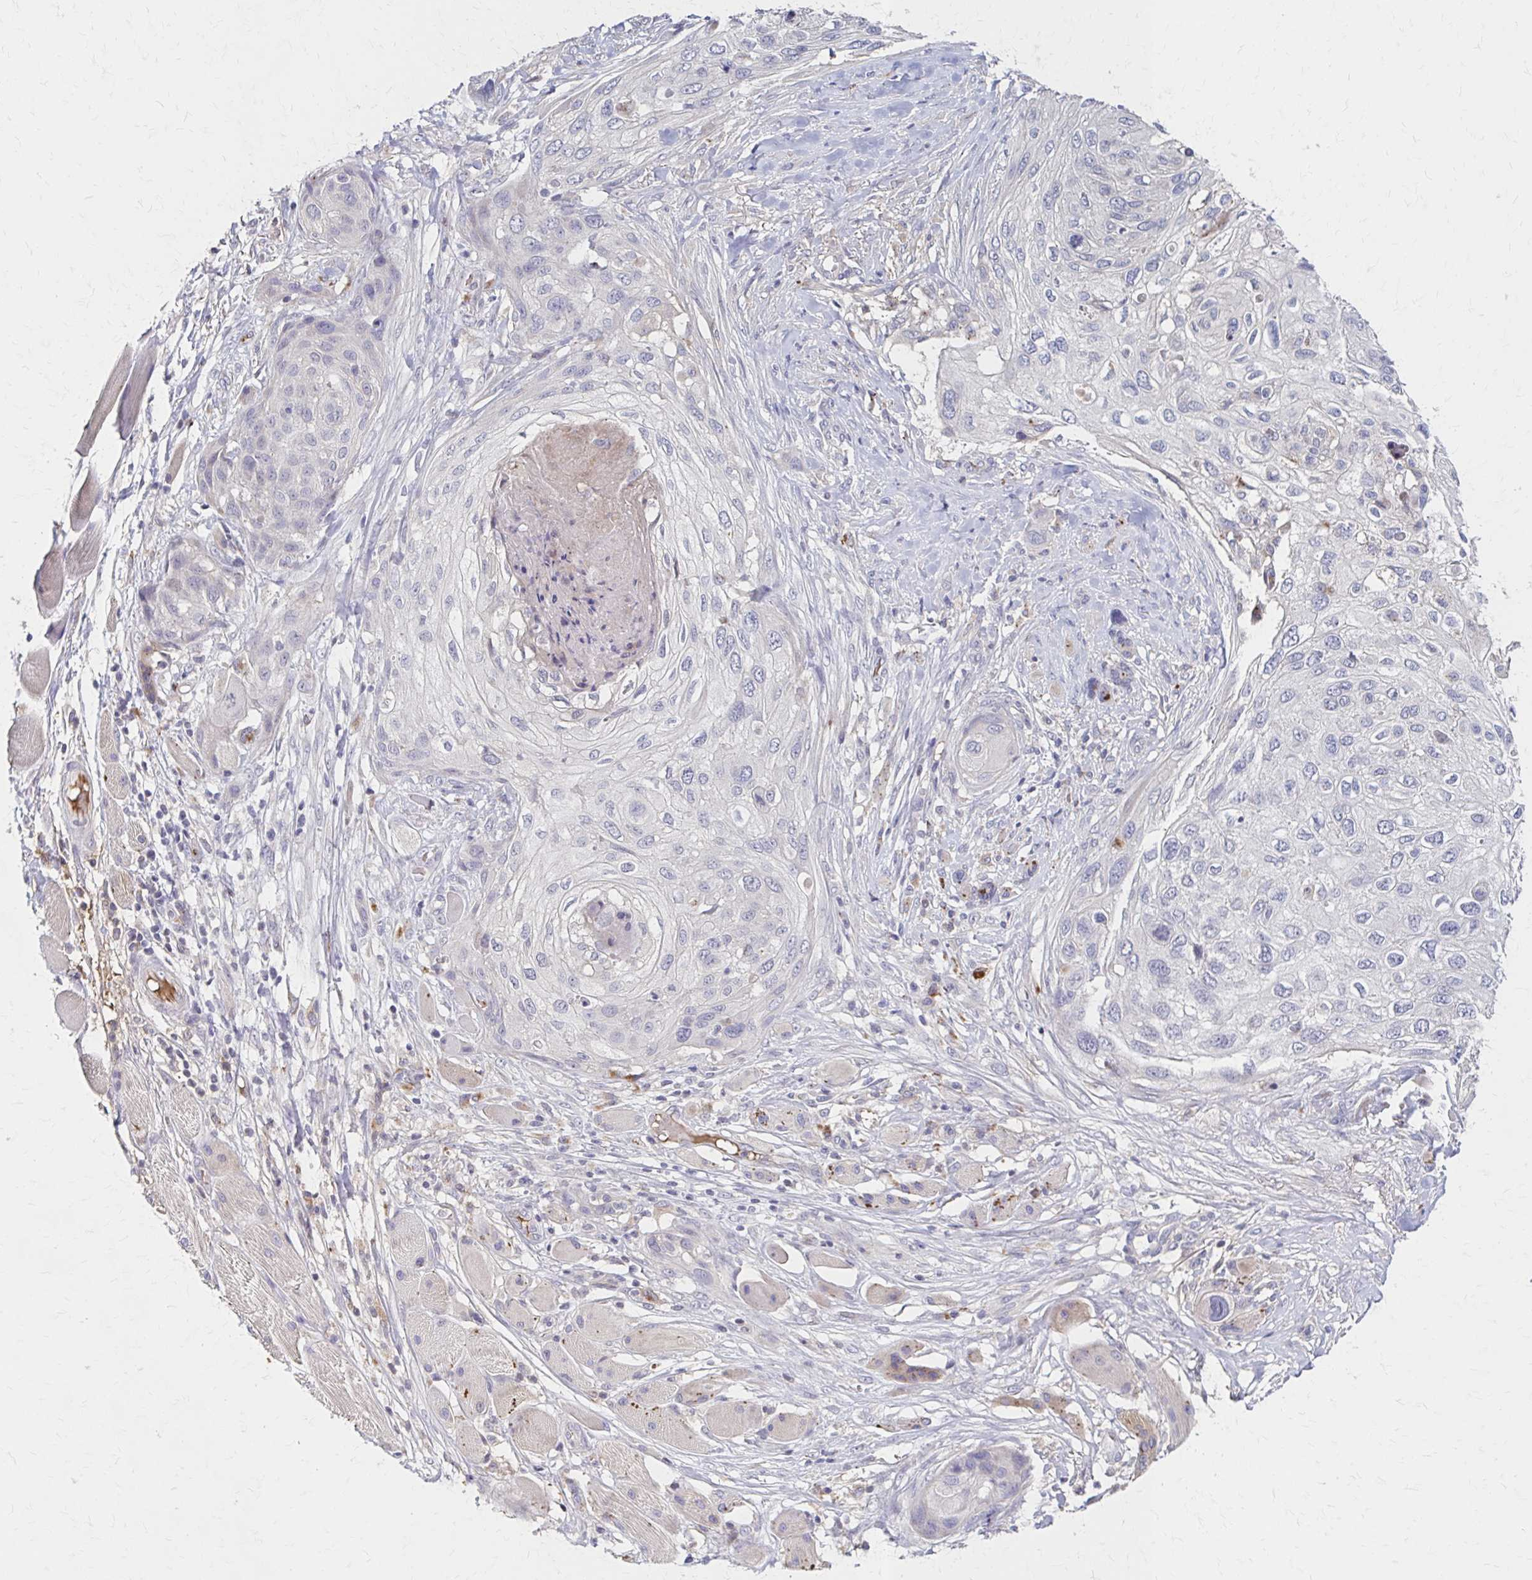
{"staining": {"intensity": "negative", "quantity": "none", "location": "none"}, "tissue": "skin cancer", "cell_type": "Tumor cells", "image_type": "cancer", "snomed": [{"axis": "morphology", "description": "Squamous cell carcinoma, NOS"}, {"axis": "topography", "description": "Skin"}], "caption": "The immunohistochemistry histopathology image has no significant expression in tumor cells of skin cancer tissue. (Stains: DAB (3,3'-diaminobenzidine) IHC with hematoxylin counter stain, Microscopy: brightfield microscopy at high magnification).", "gene": "HMGCS2", "patient": {"sex": "female", "age": 87}}